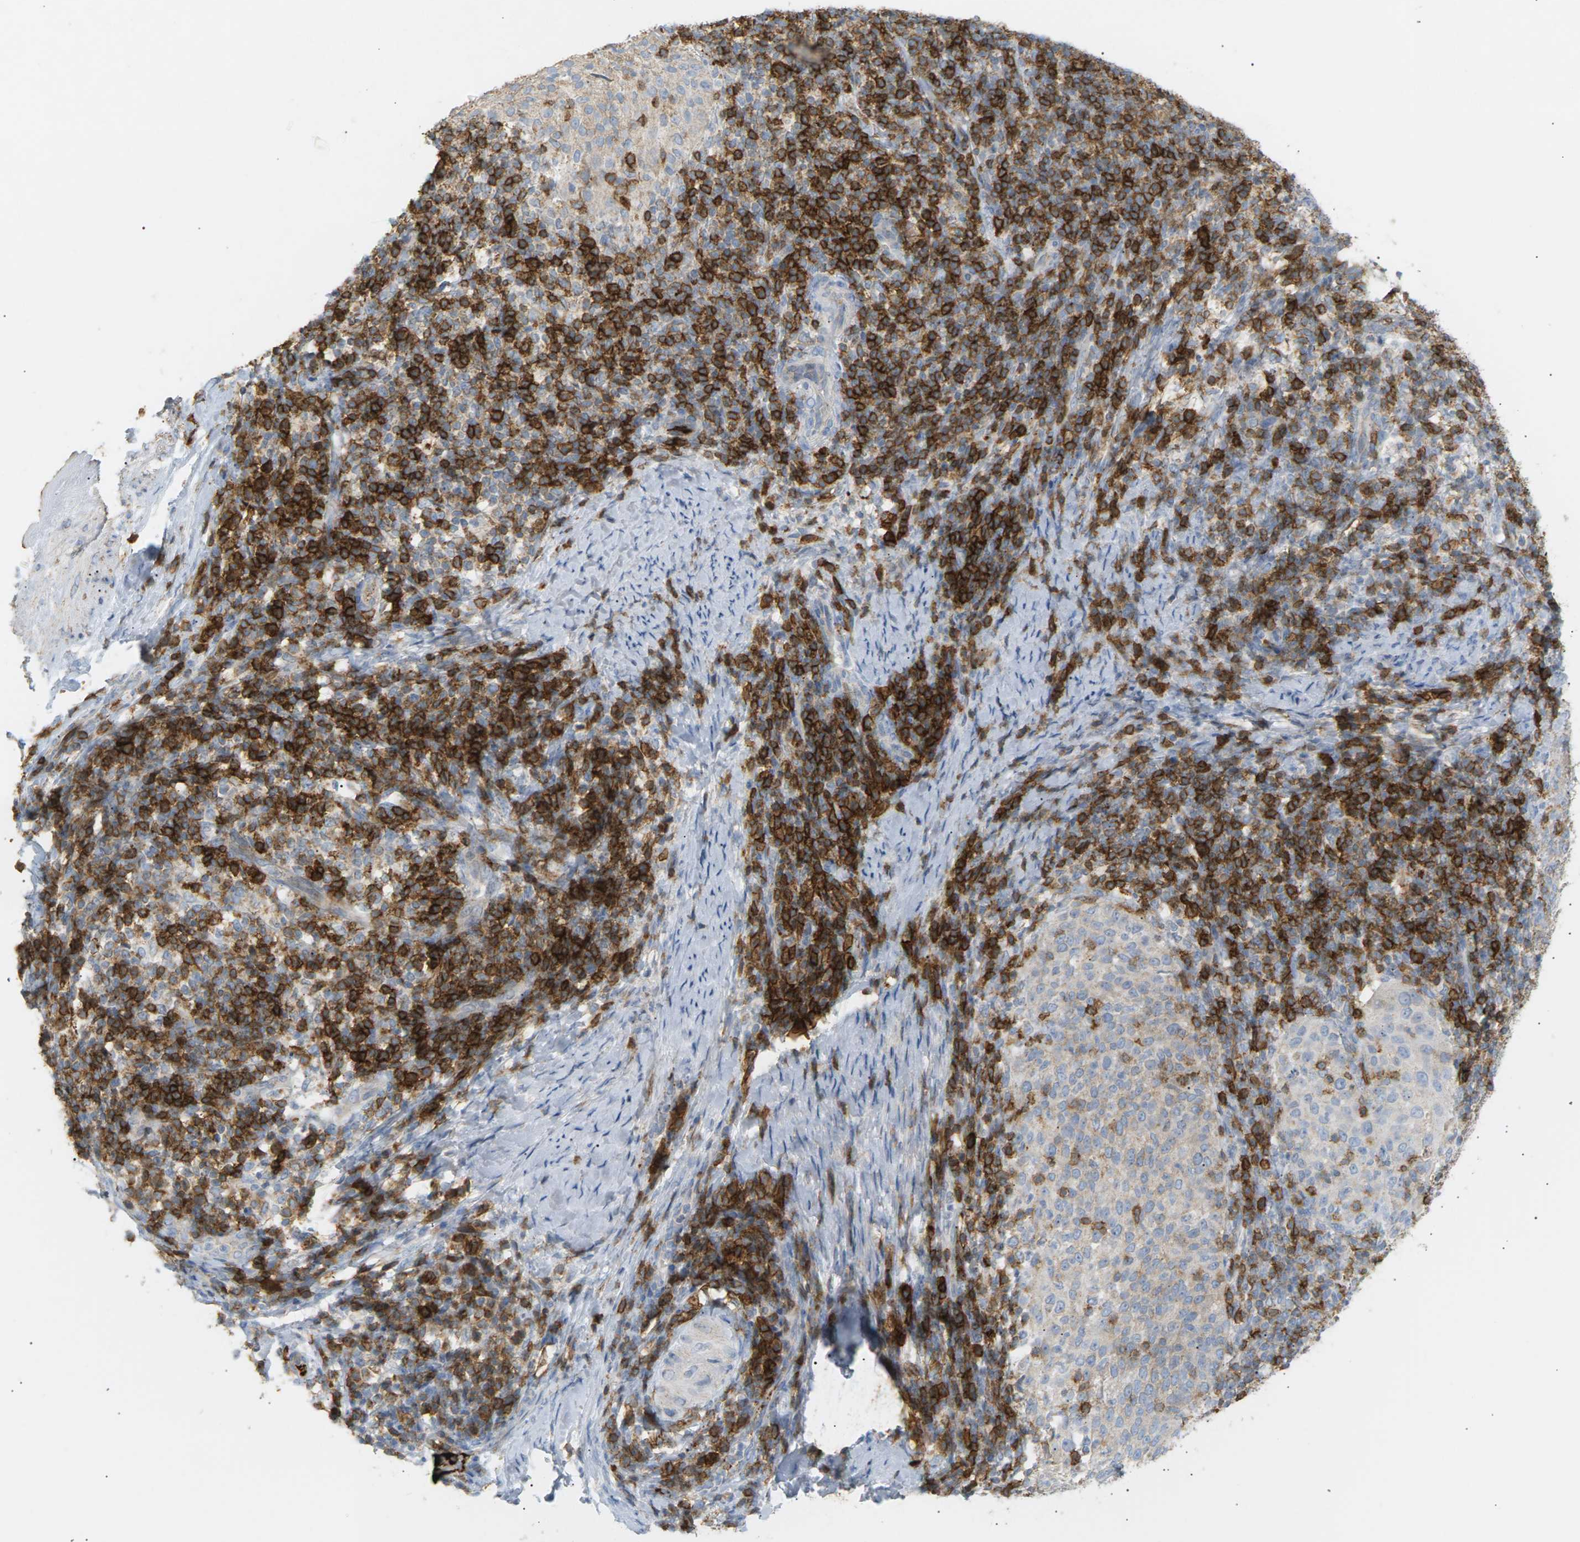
{"staining": {"intensity": "weak", "quantity": "<25%", "location": "cytoplasmic/membranous"}, "tissue": "cervical cancer", "cell_type": "Tumor cells", "image_type": "cancer", "snomed": [{"axis": "morphology", "description": "Squamous cell carcinoma, NOS"}, {"axis": "topography", "description": "Cervix"}], "caption": "Protein analysis of cervical cancer demonstrates no significant staining in tumor cells. (Stains: DAB immunohistochemistry (IHC) with hematoxylin counter stain, Microscopy: brightfield microscopy at high magnification).", "gene": "LIME1", "patient": {"sex": "female", "age": 51}}